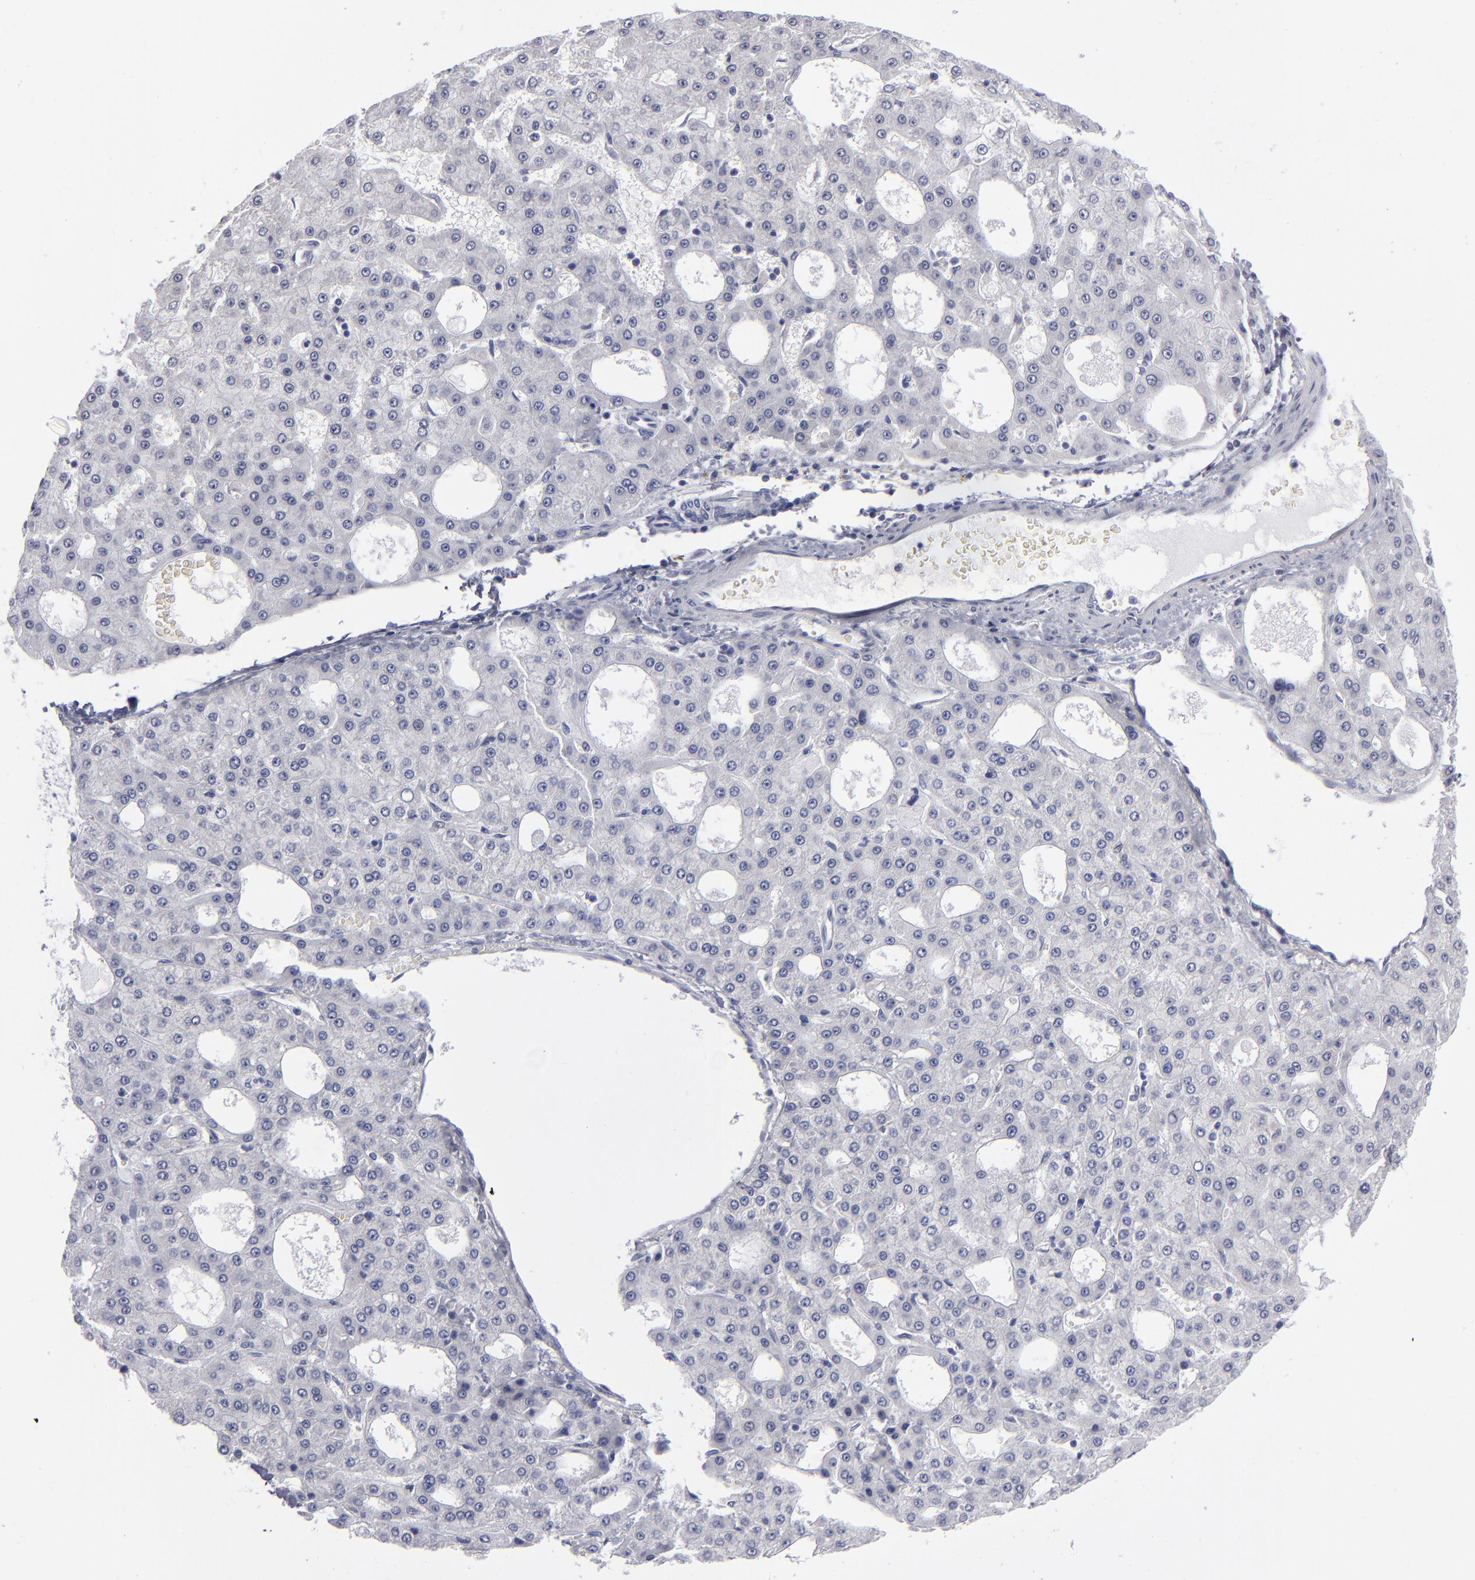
{"staining": {"intensity": "negative", "quantity": "none", "location": "none"}, "tissue": "liver cancer", "cell_type": "Tumor cells", "image_type": "cancer", "snomed": [{"axis": "morphology", "description": "Carcinoma, Hepatocellular, NOS"}, {"axis": "topography", "description": "Liver"}], "caption": "Tumor cells are negative for protein expression in human hepatocellular carcinoma (liver).", "gene": "CADM3", "patient": {"sex": "male", "age": 47}}